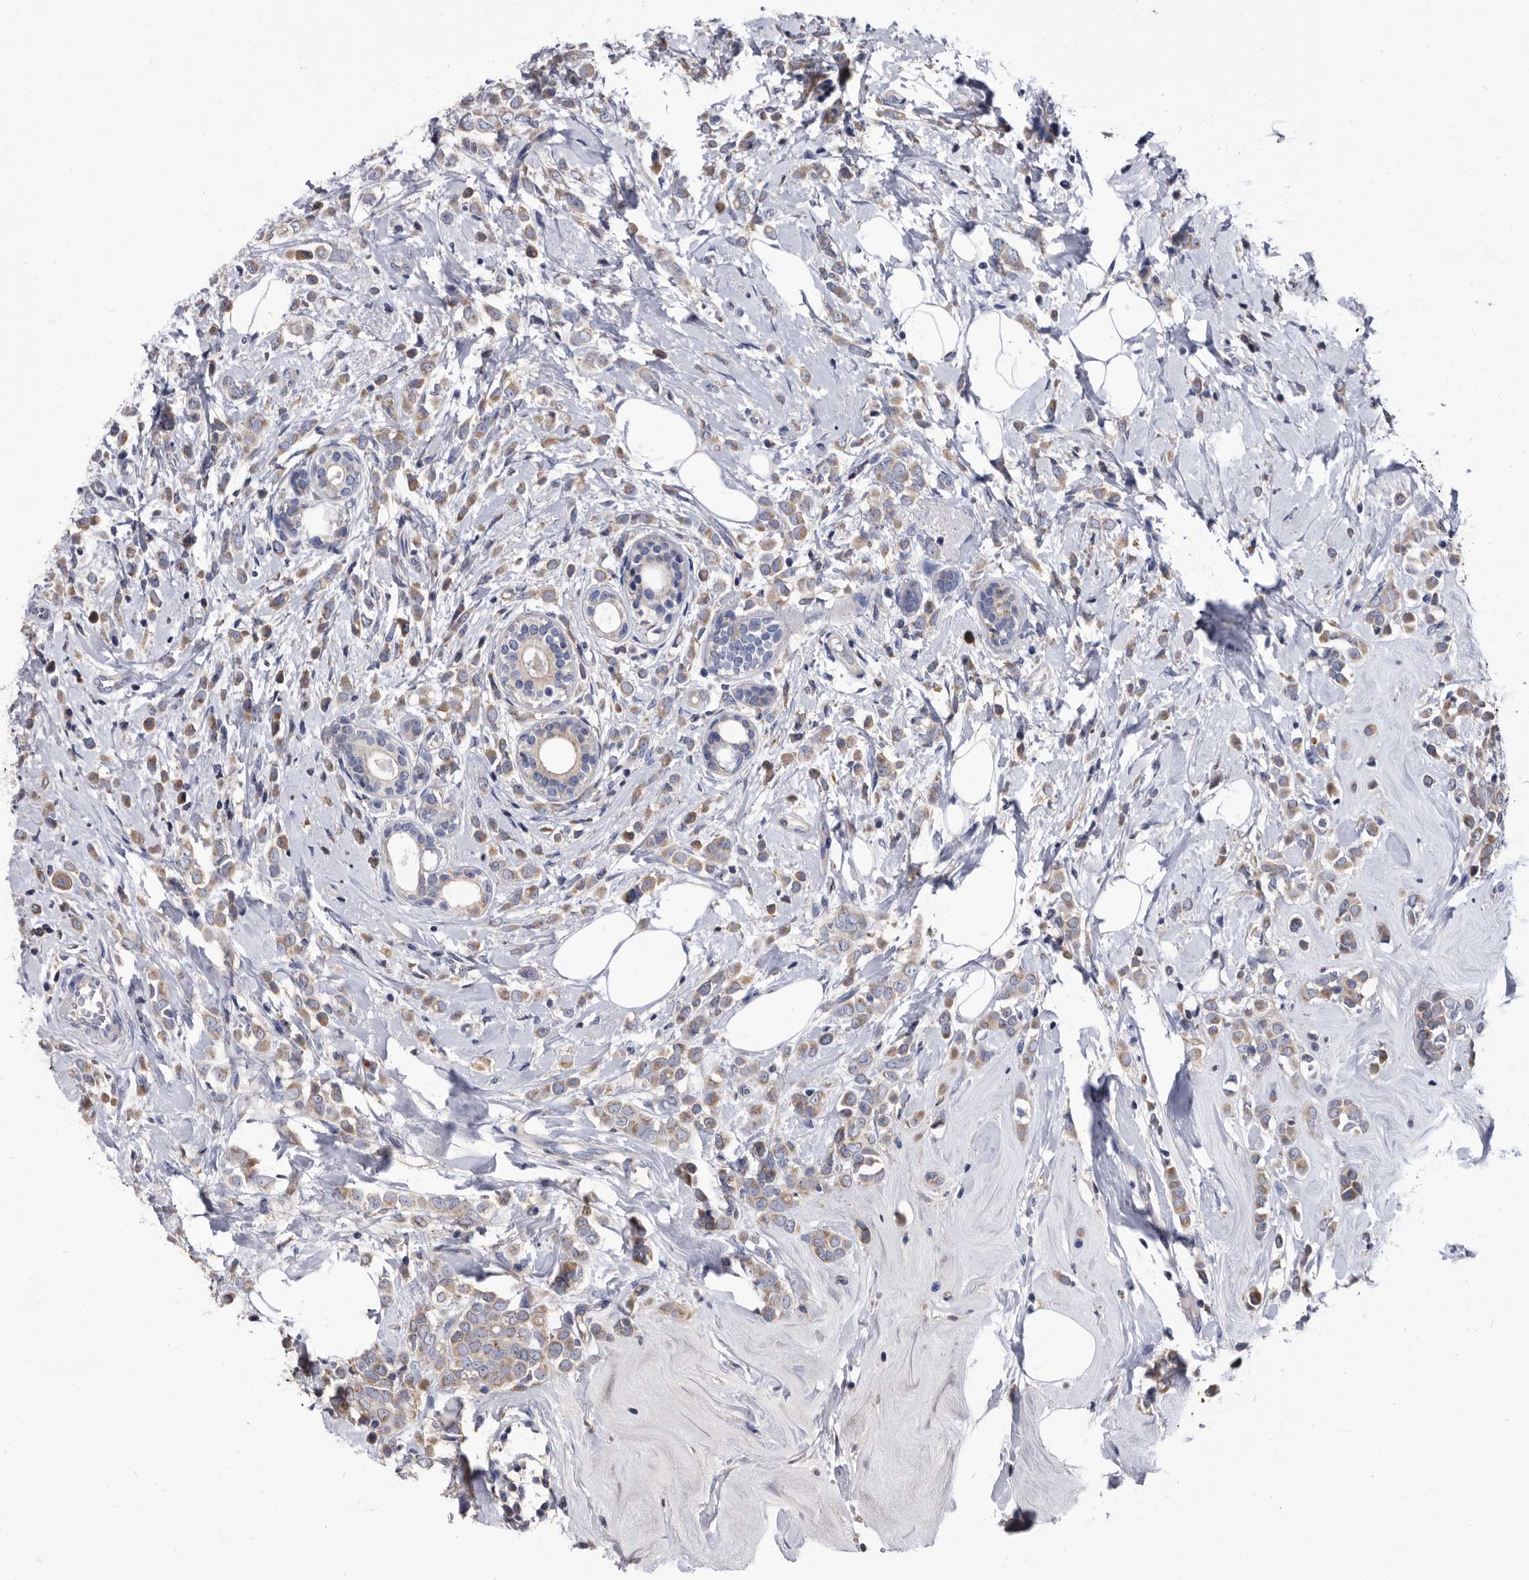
{"staining": {"intensity": "moderate", "quantity": ">75%", "location": "cytoplasmic/membranous"}, "tissue": "breast cancer", "cell_type": "Tumor cells", "image_type": "cancer", "snomed": [{"axis": "morphology", "description": "Lobular carcinoma"}, {"axis": "topography", "description": "Breast"}], "caption": "The image reveals immunohistochemical staining of breast lobular carcinoma. There is moderate cytoplasmic/membranous expression is present in approximately >75% of tumor cells. (Stains: DAB (3,3'-diaminobenzidine) in brown, nuclei in blue, Microscopy: brightfield microscopy at high magnification).", "gene": "DTNBP1", "patient": {"sex": "female", "age": 47}}